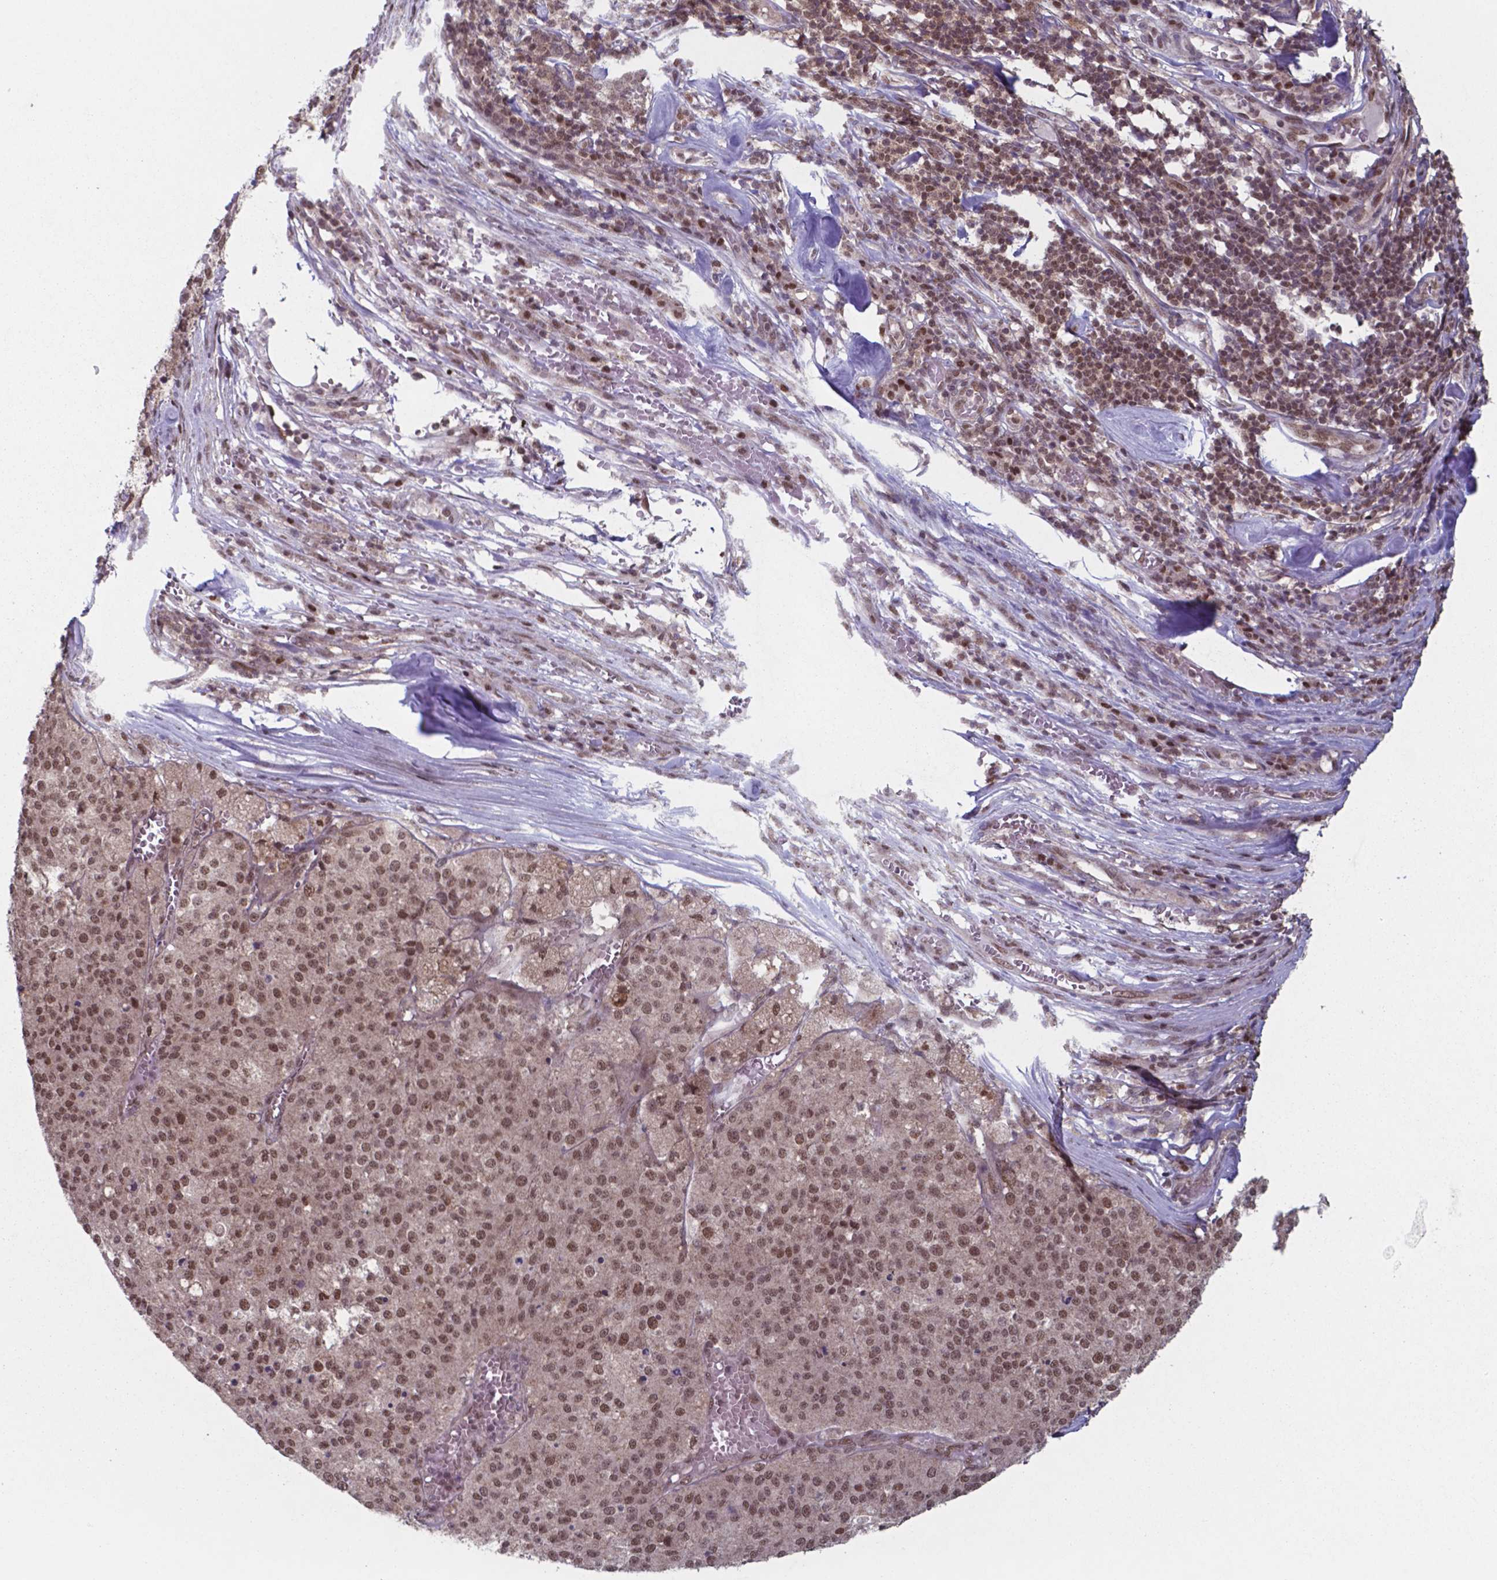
{"staining": {"intensity": "moderate", "quantity": ">75%", "location": "nuclear"}, "tissue": "melanoma", "cell_type": "Tumor cells", "image_type": "cancer", "snomed": [{"axis": "morphology", "description": "Malignant melanoma, Metastatic site"}, {"axis": "topography", "description": "Lymph node"}], "caption": "An IHC histopathology image of neoplastic tissue is shown. Protein staining in brown highlights moderate nuclear positivity in melanoma within tumor cells.", "gene": "UBA1", "patient": {"sex": "female", "age": 64}}